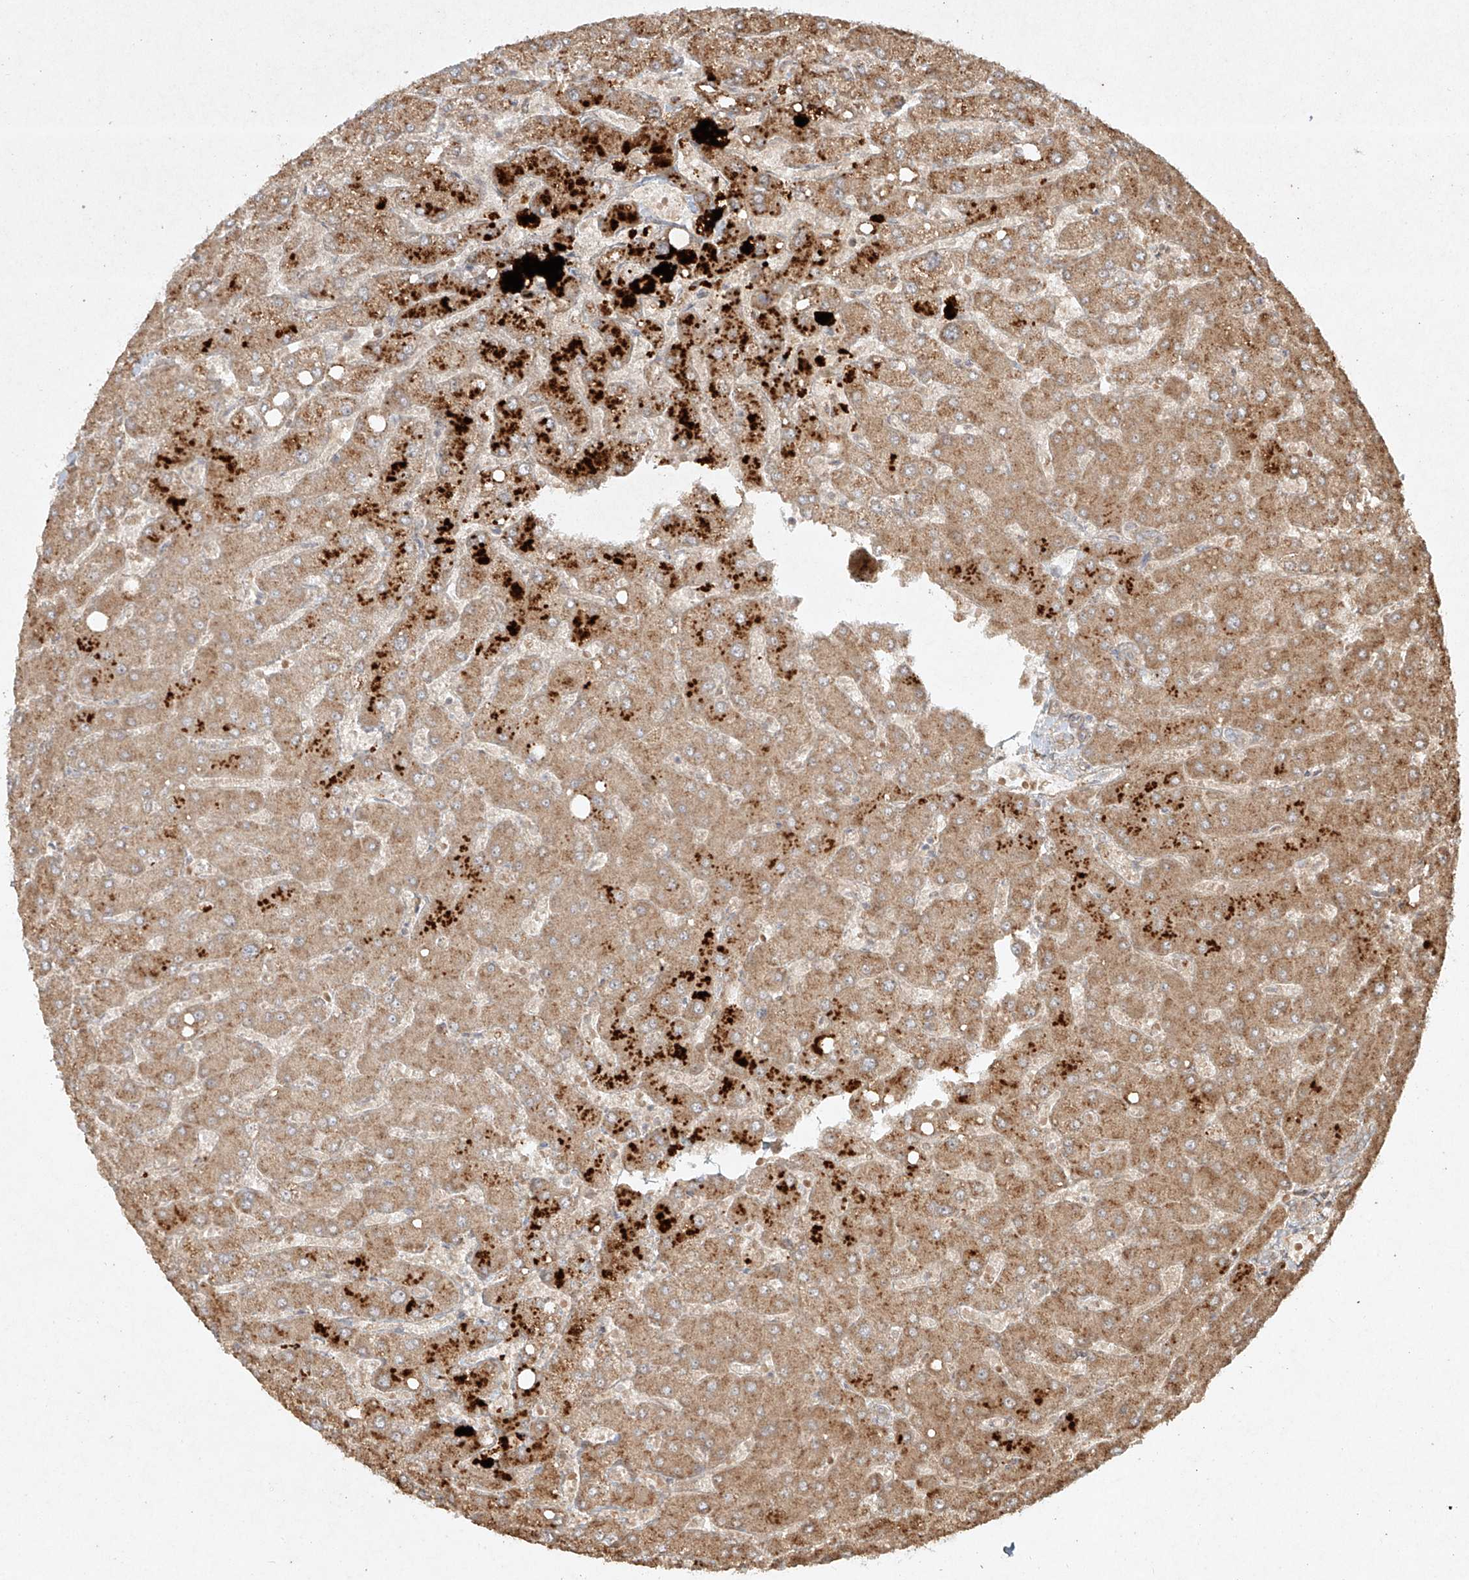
{"staining": {"intensity": "negative", "quantity": "none", "location": "none"}, "tissue": "liver", "cell_type": "Cholangiocytes", "image_type": "normal", "snomed": [{"axis": "morphology", "description": "Normal tissue, NOS"}, {"axis": "topography", "description": "Liver"}], "caption": "Cholangiocytes show no significant expression in normal liver.", "gene": "CYYR1", "patient": {"sex": "female", "age": 54}}